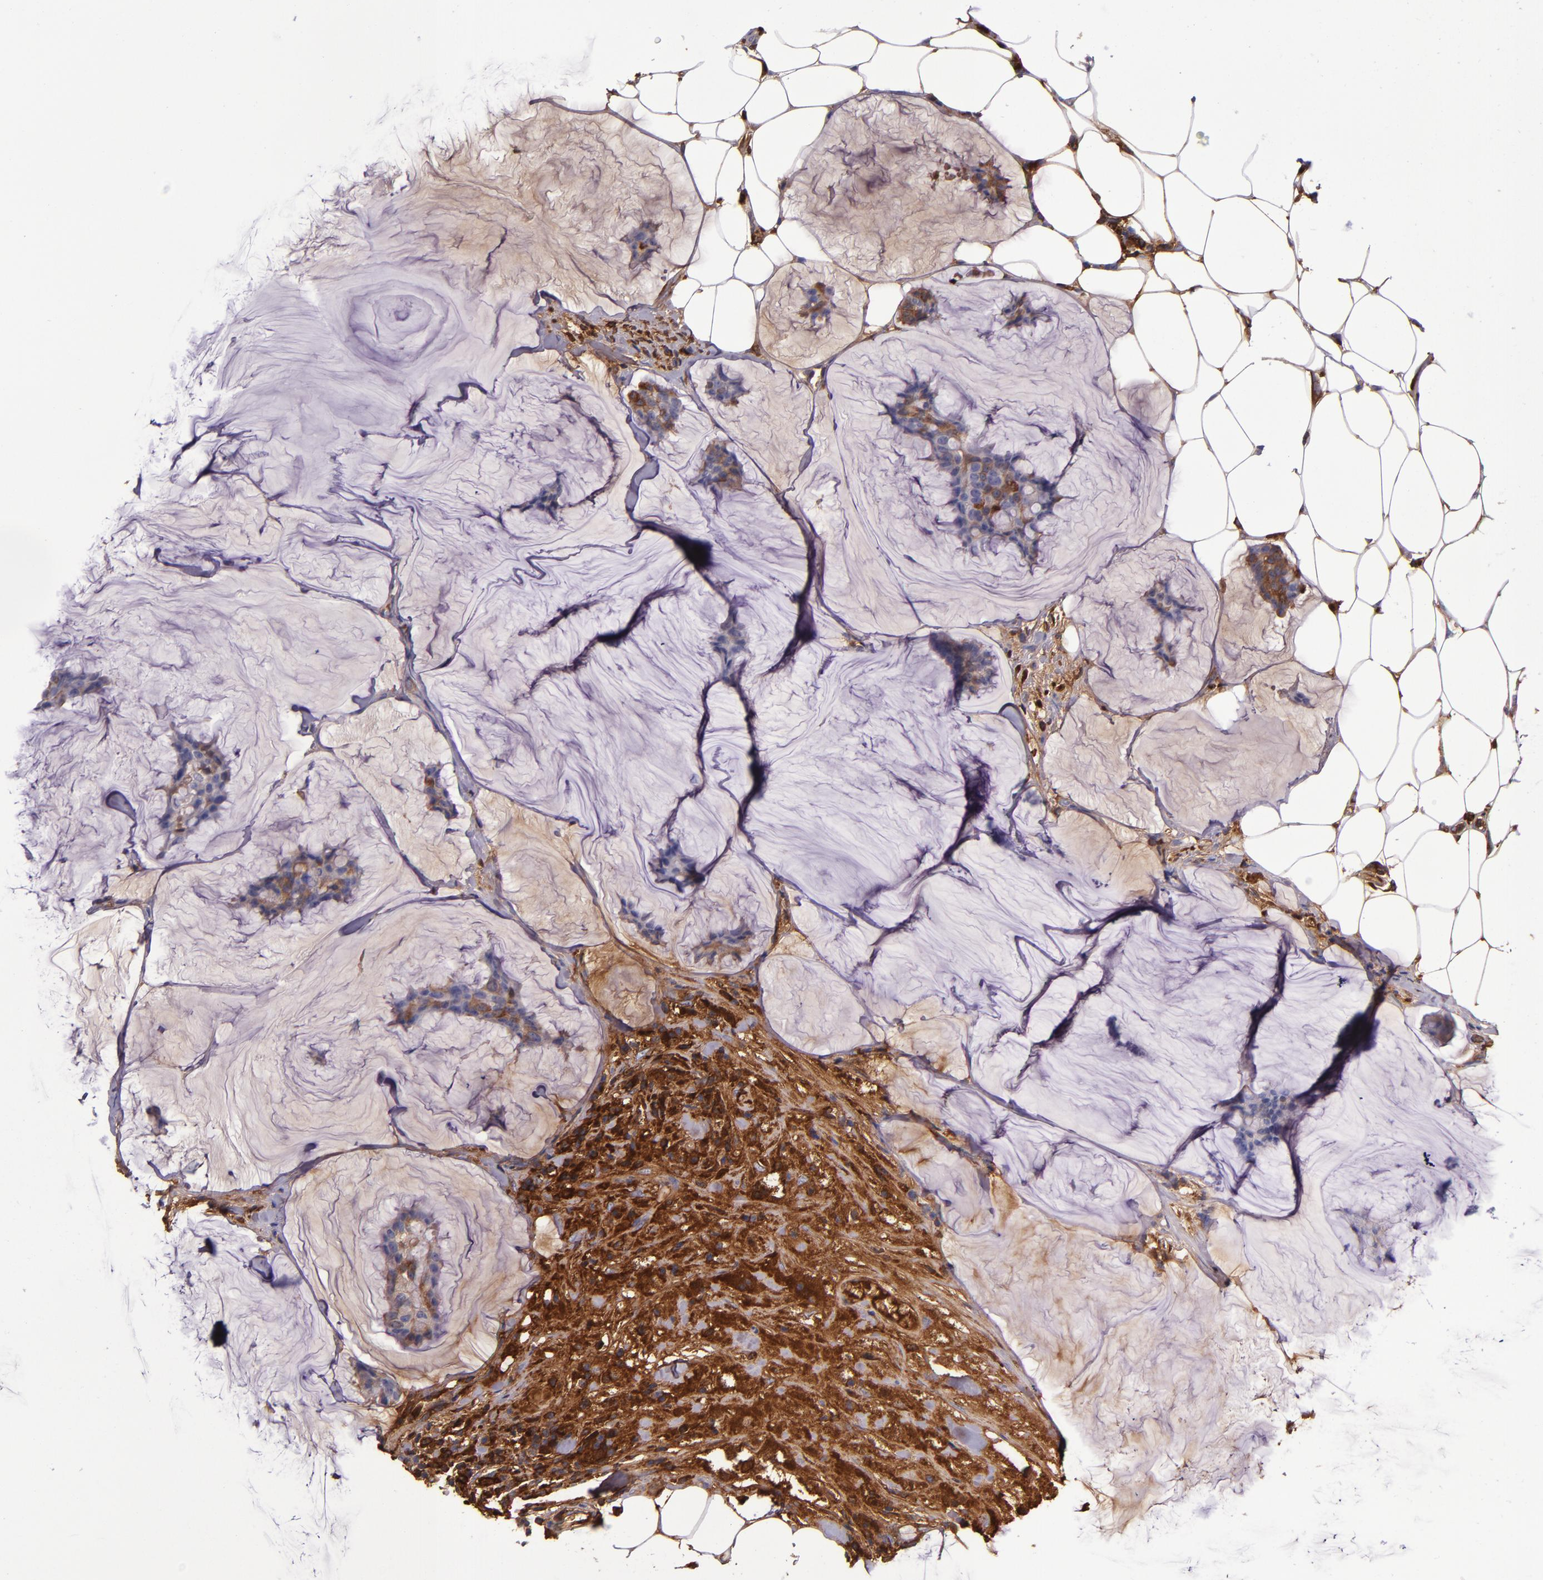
{"staining": {"intensity": "weak", "quantity": "25%-75%", "location": "cytoplasmic/membranous"}, "tissue": "breast cancer", "cell_type": "Tumor cells", "image_type": "cancer", "snomed": [{"axis": "morphology", "description": "Duct carcinoma"}, {"axis": "topography", "description": "Breast"}], "caption": "A brown stain shows weak cytoplasmic/membranous expression of a protein in human breast invasive ductal carcinoma tumor cells. The protein is shown in brown color, while the nuclei are stained blue.", "gene": "CLEC3B", "patient": {"sex": "female", "age": 93}}